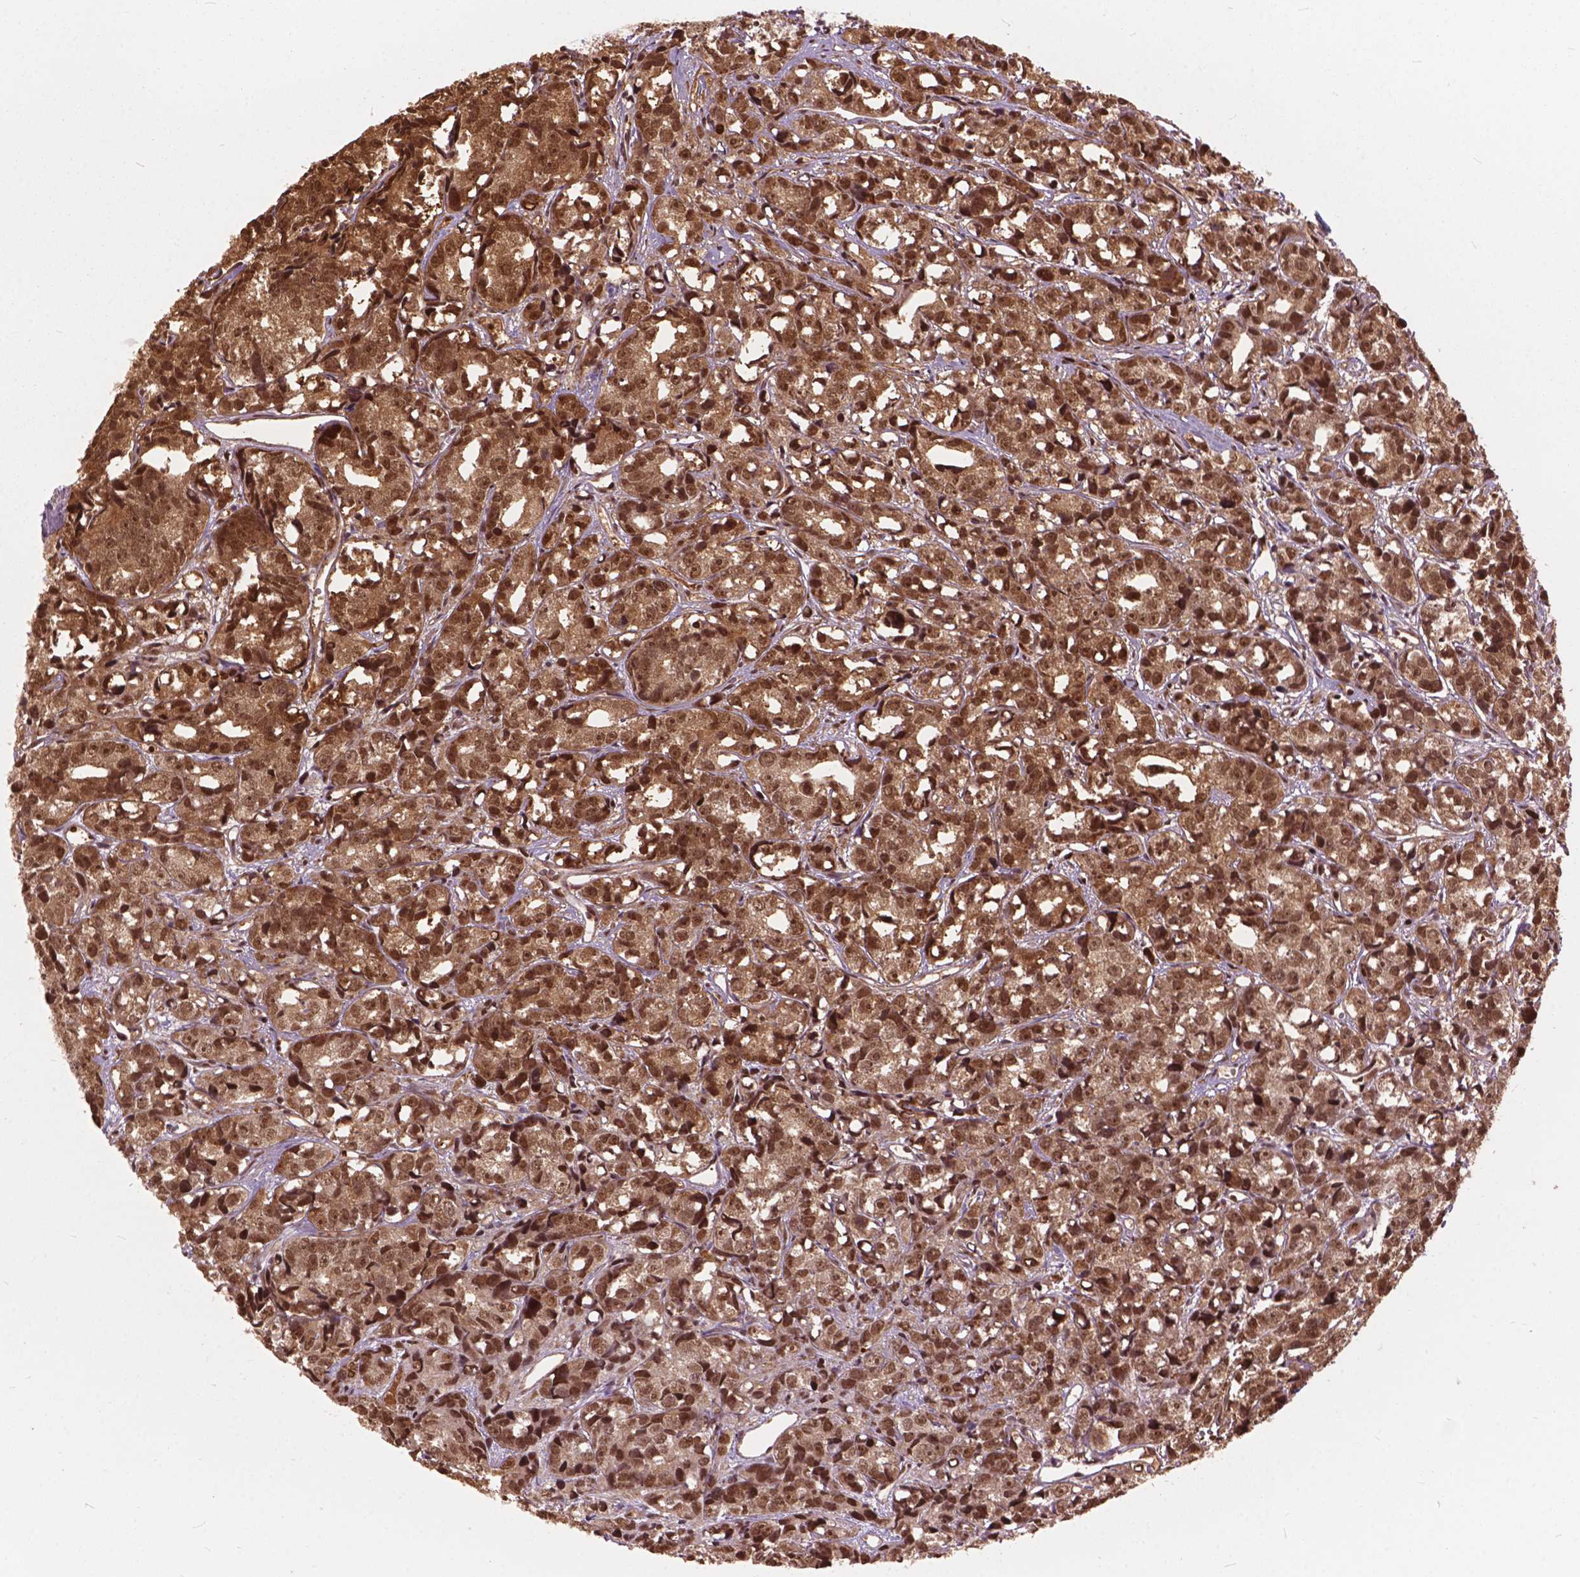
{"staining": {"intensity": "strong", "quantity": ">75%", "location": "cytoplasmic/membranous,nuclear"}, "tissue": "prostate cancer", "cell_type": "Tumor cells", "image_type": "cancer", "snomed": [{"axis": "morphology", "description": "Adenocarcinoma, High grade"}, {"axis": "topography", "description": "Prostate"}], "caption": "Immunohistochemical staining of prostate cancer displays high levels of strong cytoplasmic/membranous and nuclear protein expression in about >75% of tumor cells.", "gene": "ANP32B", "patient": {"sex": "male", "age": 77}}